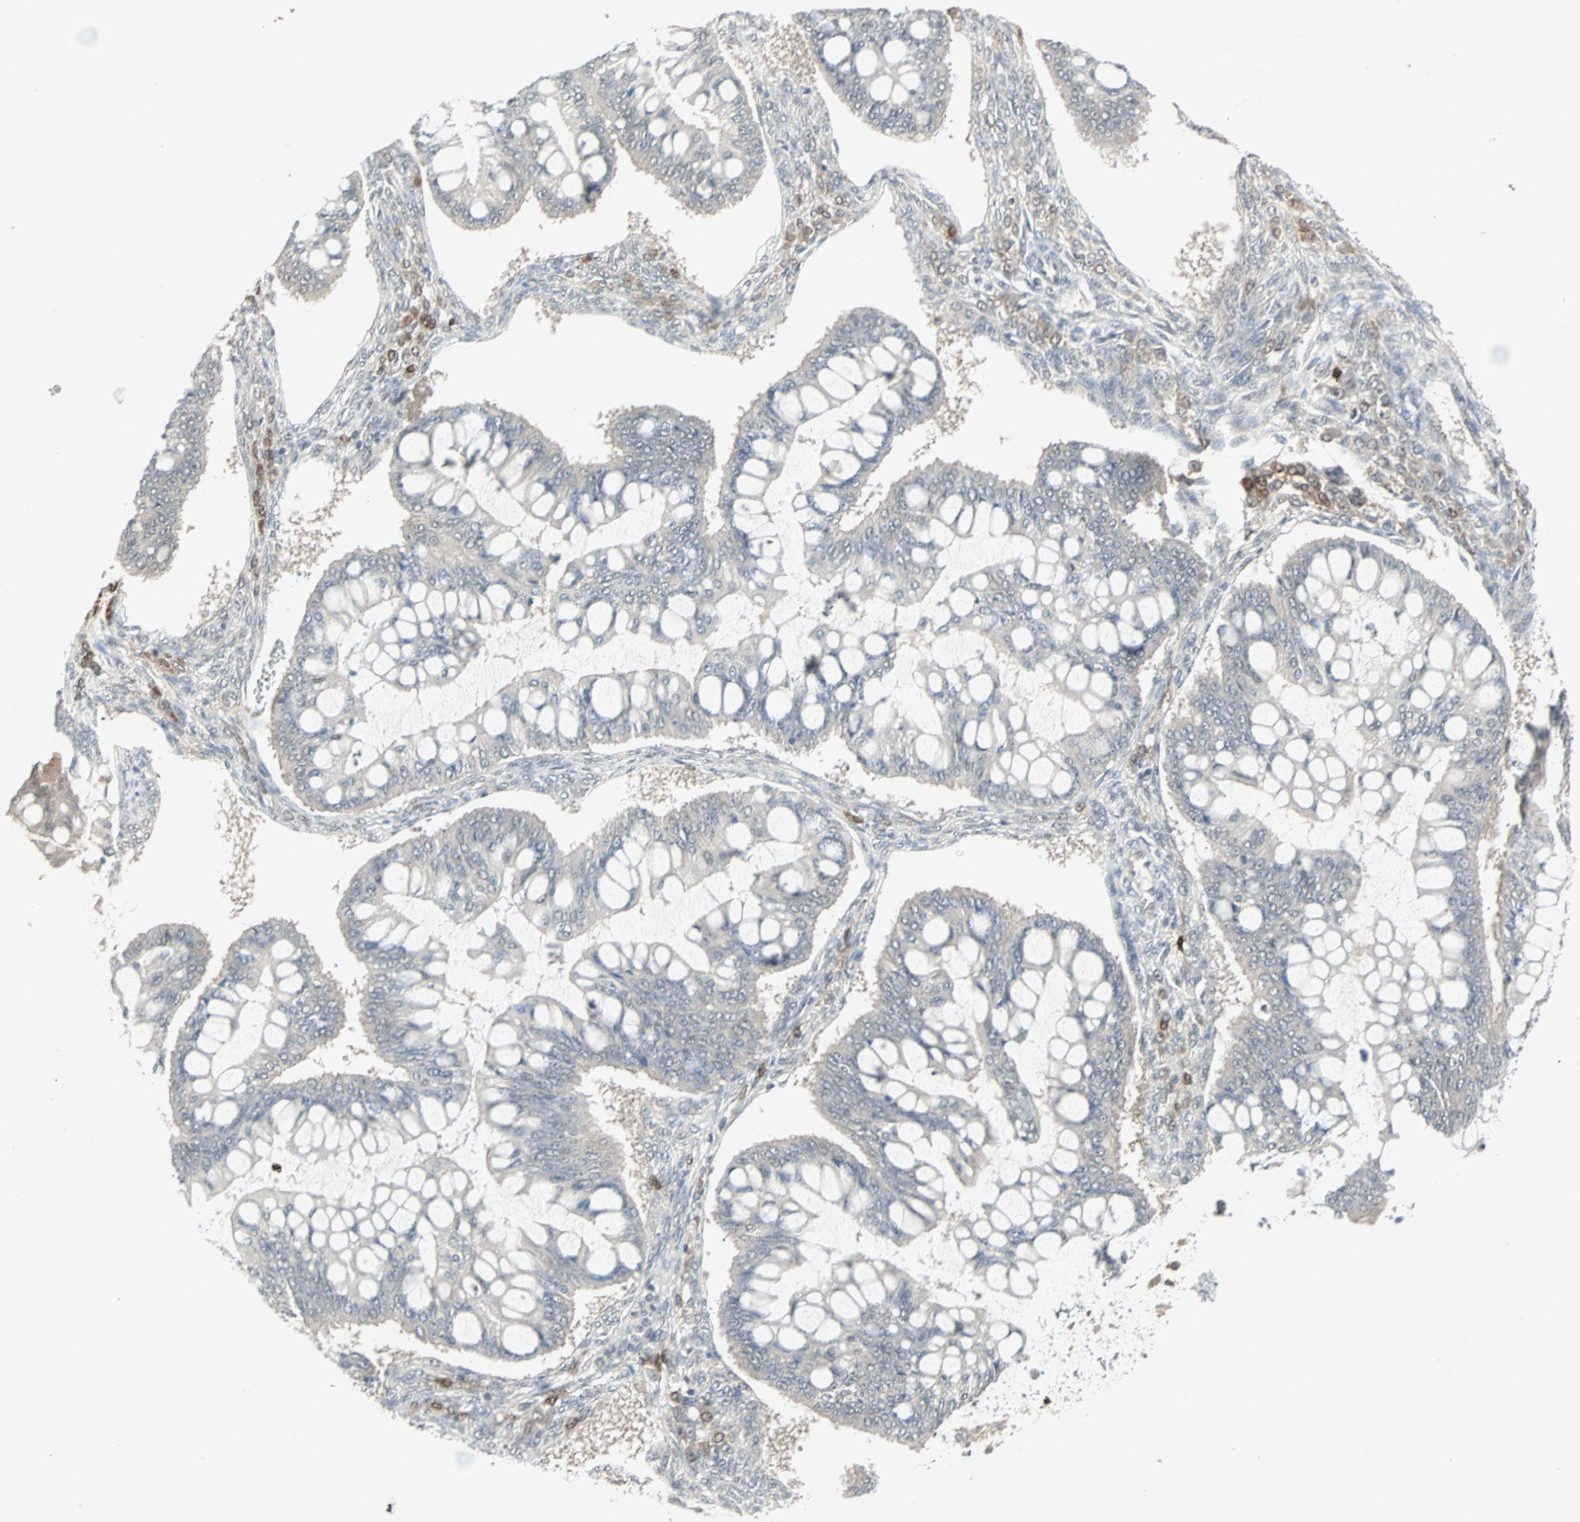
{"staining": {"intensity": "negative", "quantity": "none", "location": "none"}, "tissue": "ovarian cancer", "cell_type": "Tumor cells", "image_type": "cancer", "snomed": [{"axis": "morphology", "description": "Cystadenocarcinoma, mucinous, NOS"}, {"axis": "topography", "description": "Ovary"}], "caption": "Mucinous cystadenocarcinoma (ovarian) was stained to show a protein in brown. There is no significant positivity in tumor cells. (DAB immunohistochemistry visualized using brightfield microscopy, high magnification).", "gene": "PTPA", "patient": {"sex": "female", "age": 73}}